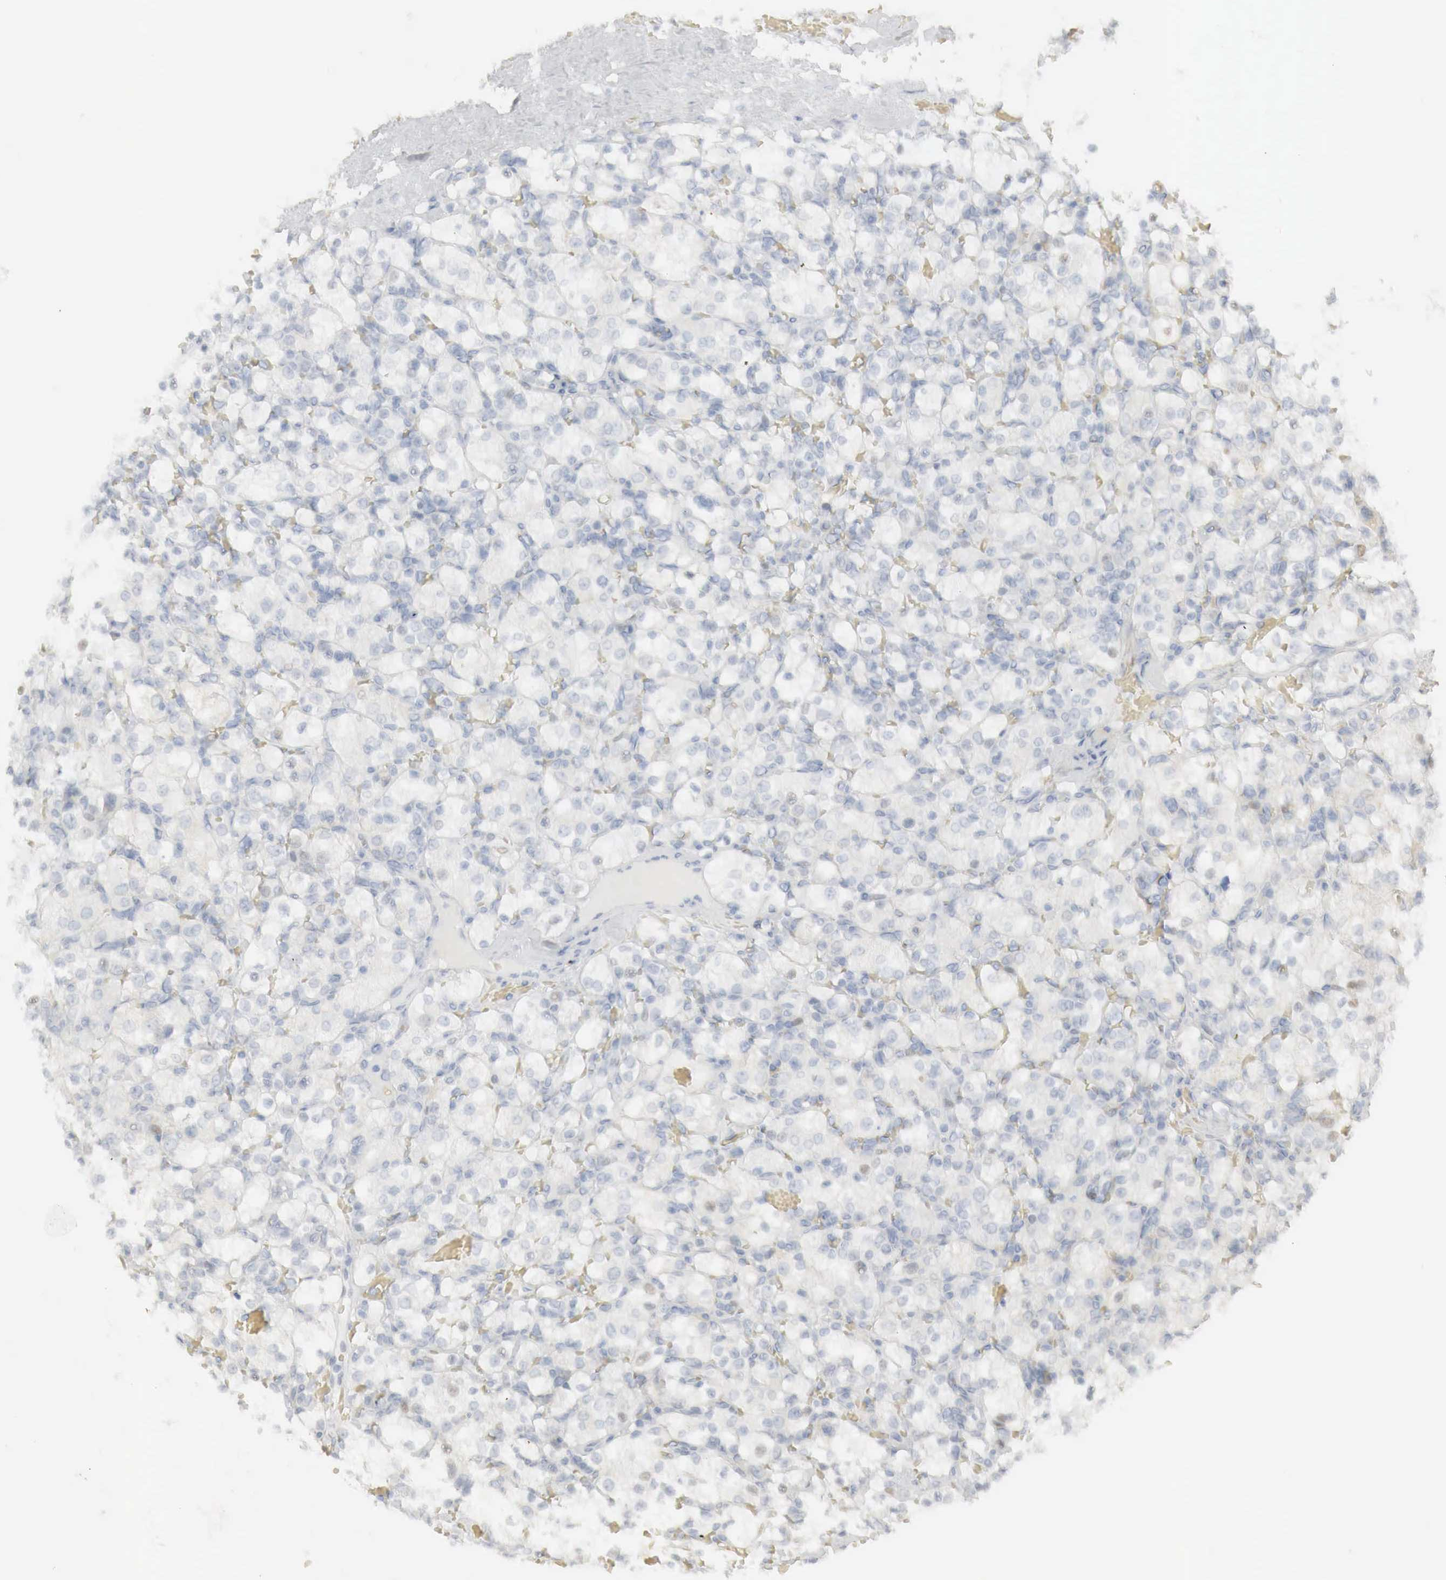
{"staining": {"intensity": "negative", "quantity": "none", "location": "none"}, "tissue": "renal cancer", "cell_type": "Tumor cells", "image_type": "cancer", "snomed": [{"axis": "morphology", "description": "Adenocarcinoma, NOS"}, {"axis": "topography", "description": "Kidney"}], "caption": "A histopathology image of human renal adenocarcinoma is negative for staining in tumor cells. Brightfield microscopy of immunohistochemistry stained with DAB (brown) and hematoxylin (blue), captured at high magnification.", "gene": "TP63", "patient": {"sex": "female", "age": 83}}